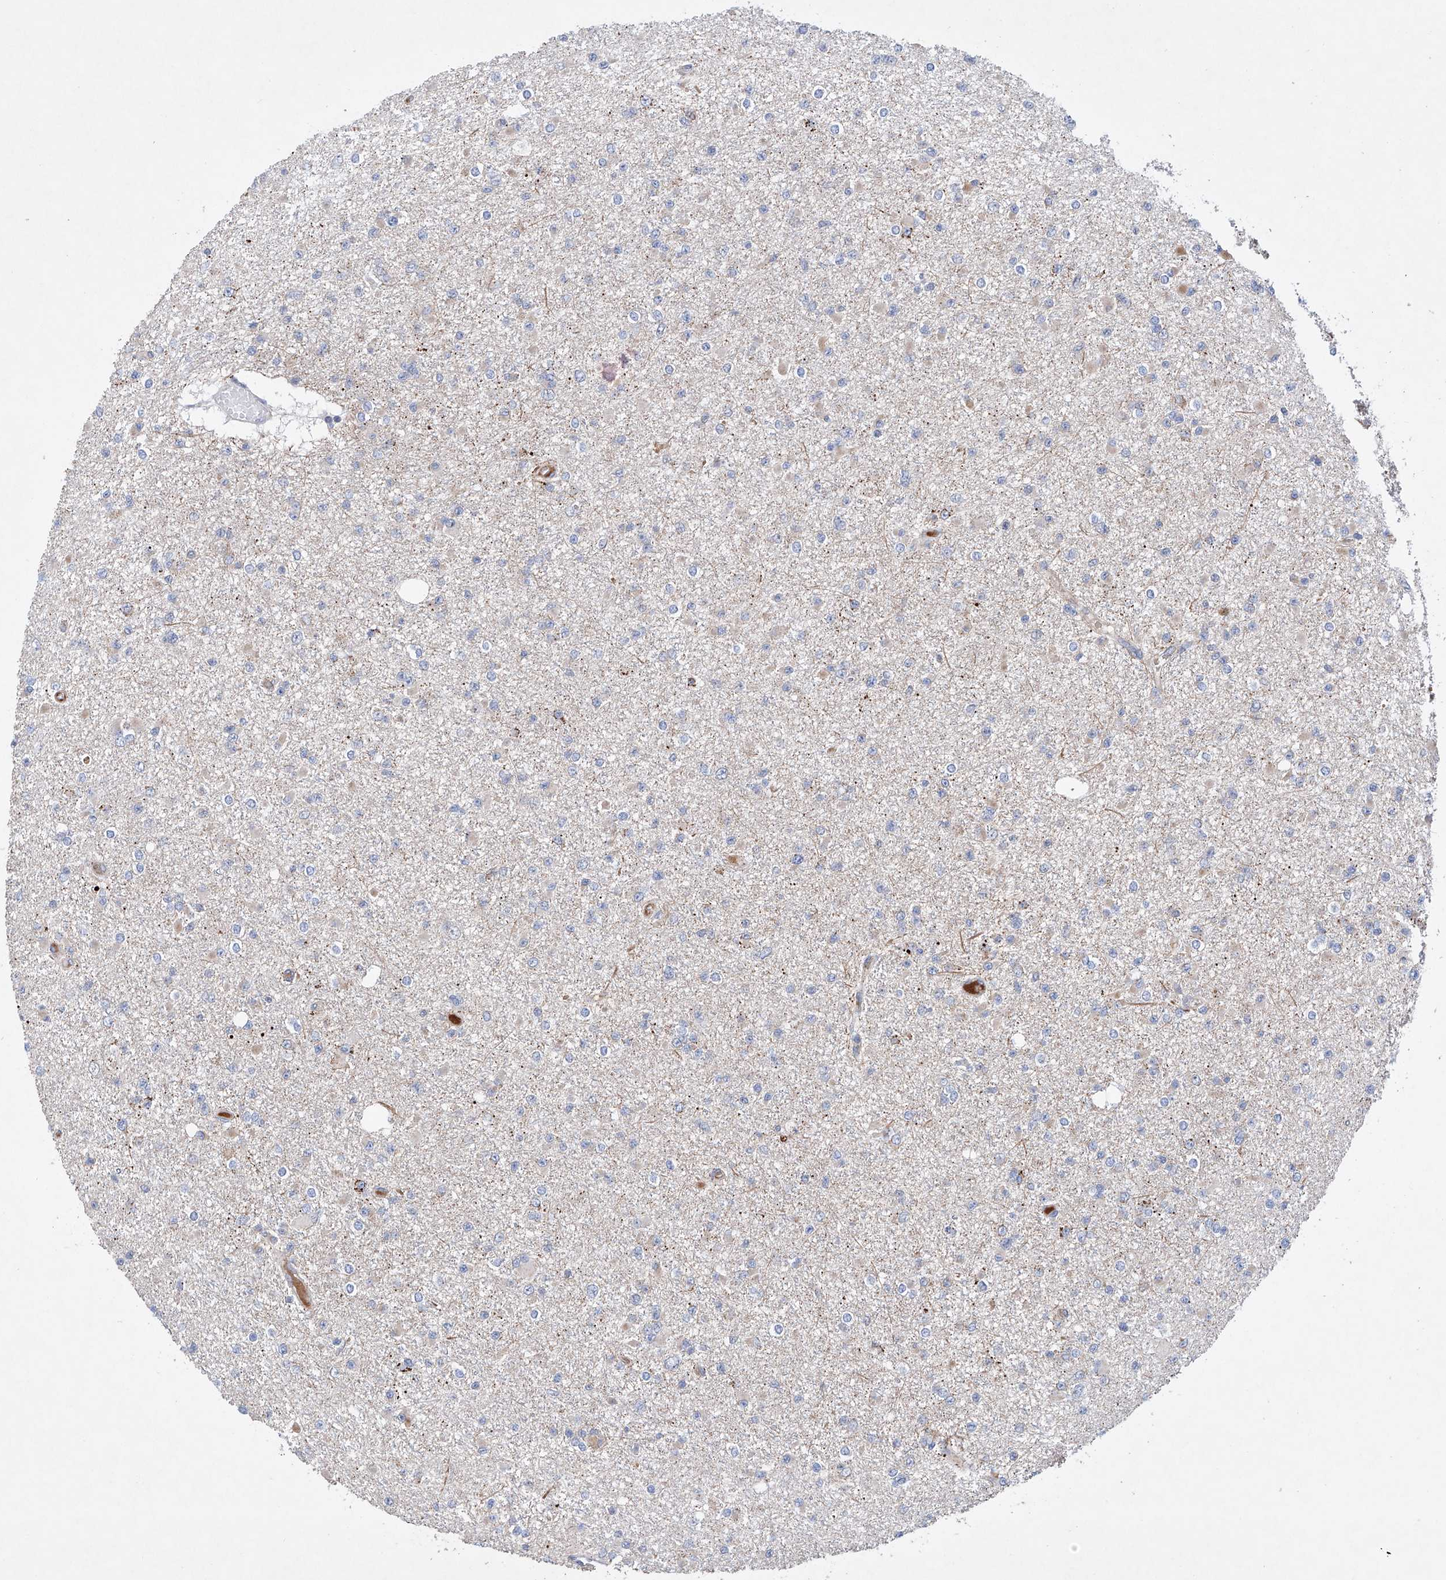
{"staining": {"intensity": "negative", "quantity": "none", "location": "none"}, "tissue": "glioma", "cell_type": "Tumor cells", "image_type": "cancer", "snomed": [{"axis": "morphology", "description": "Glioma, malignant, Low grade"}, {"axis": "topography", "description": "Brain"}], "caption": "Tumor cells show no significant protein positivity in glioma.", "gene": "AFG1L", "patient": {"sex": "female", "age": 22}}